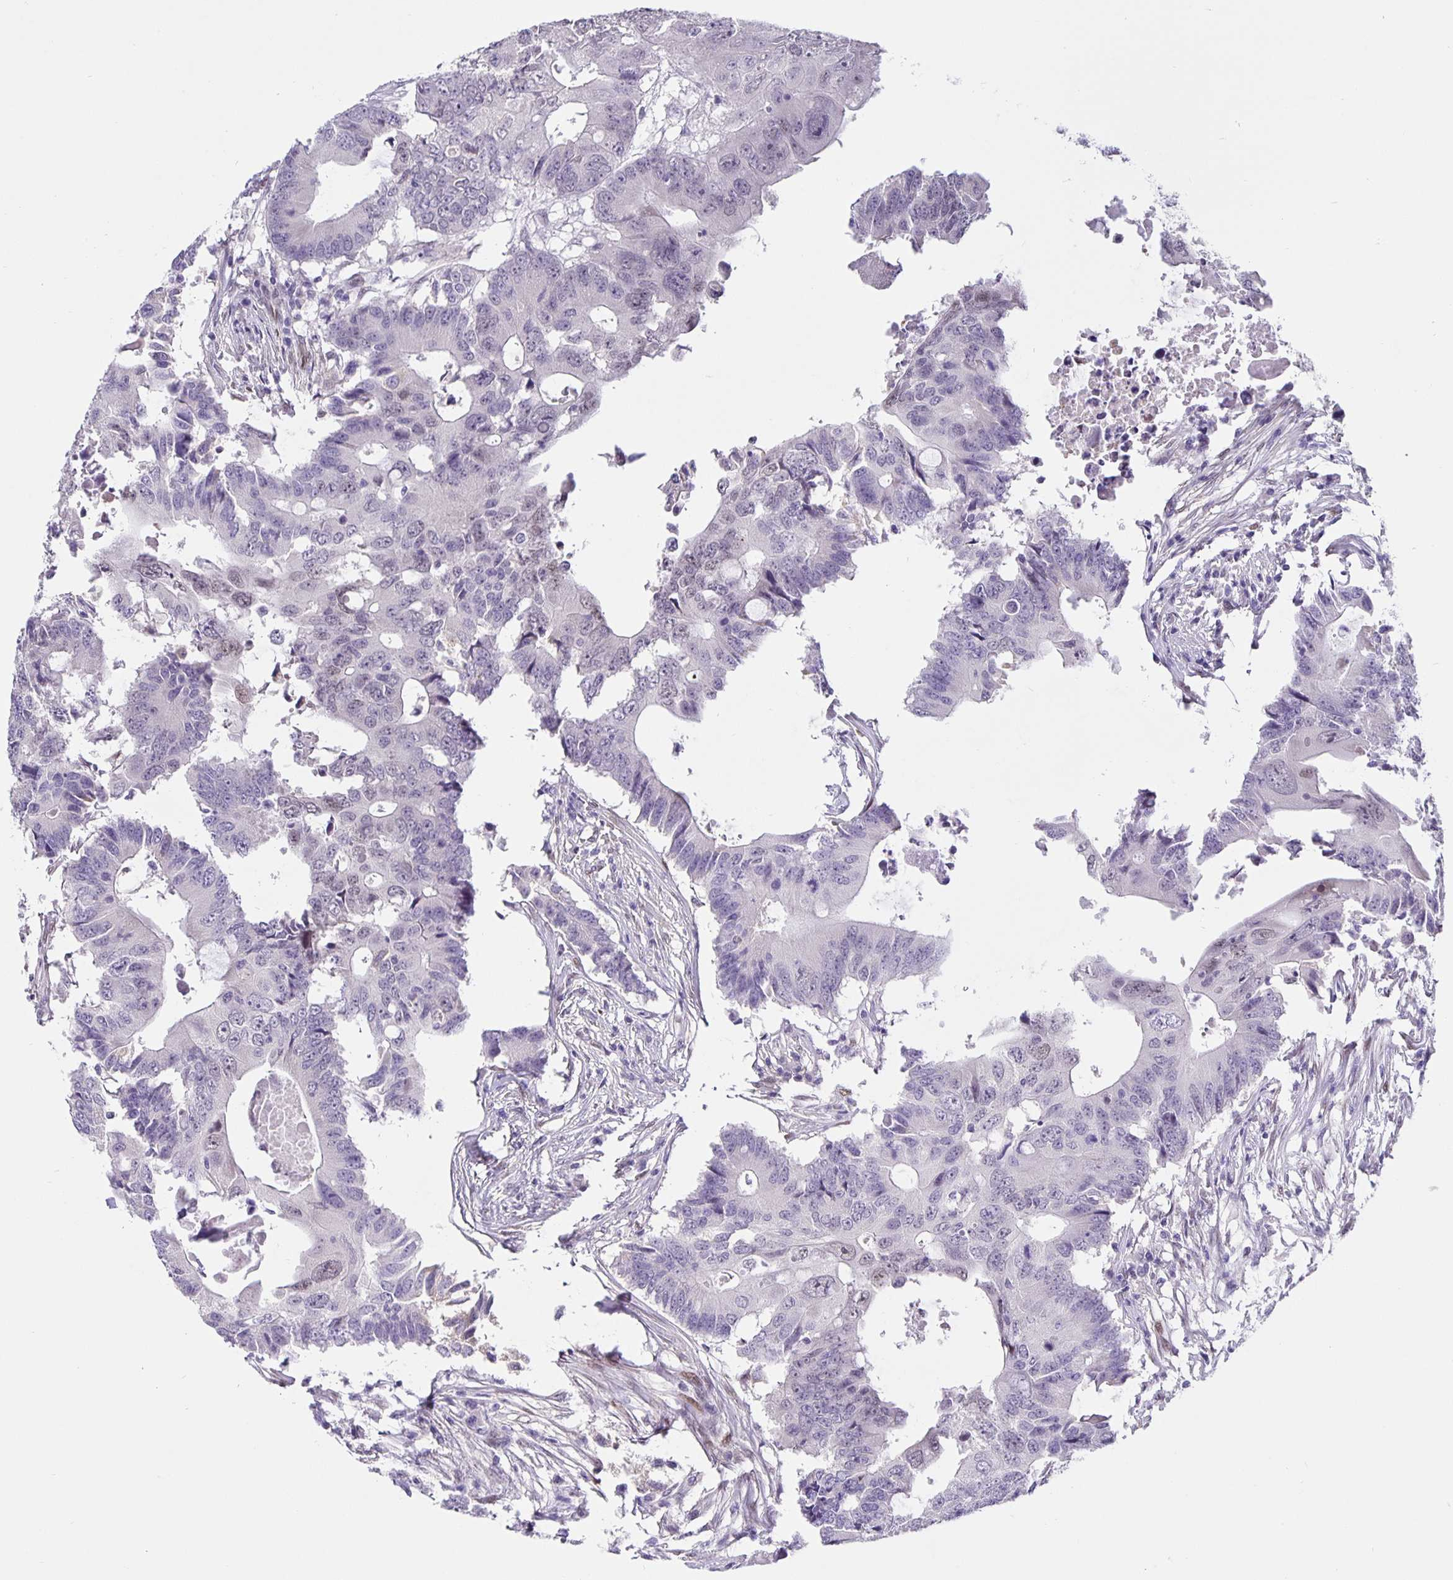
{"staining": {"intensity": "negative", "quantity": "none", "location": "none"}, "tissue": "colorectal cancer", "cell_type": "Tumor cells", "image_type": "cancer", "snomed": [{"axis": "morphology", "description": "Adenocarcinoma, NOS"}, {"axis": "topography", "description": "Colon"}], "caption": "Tumor cells show no significant protein expression in colorectal cancer.", "gene": "FOSL2", "patient": {"sex": "male", "age": 71}}